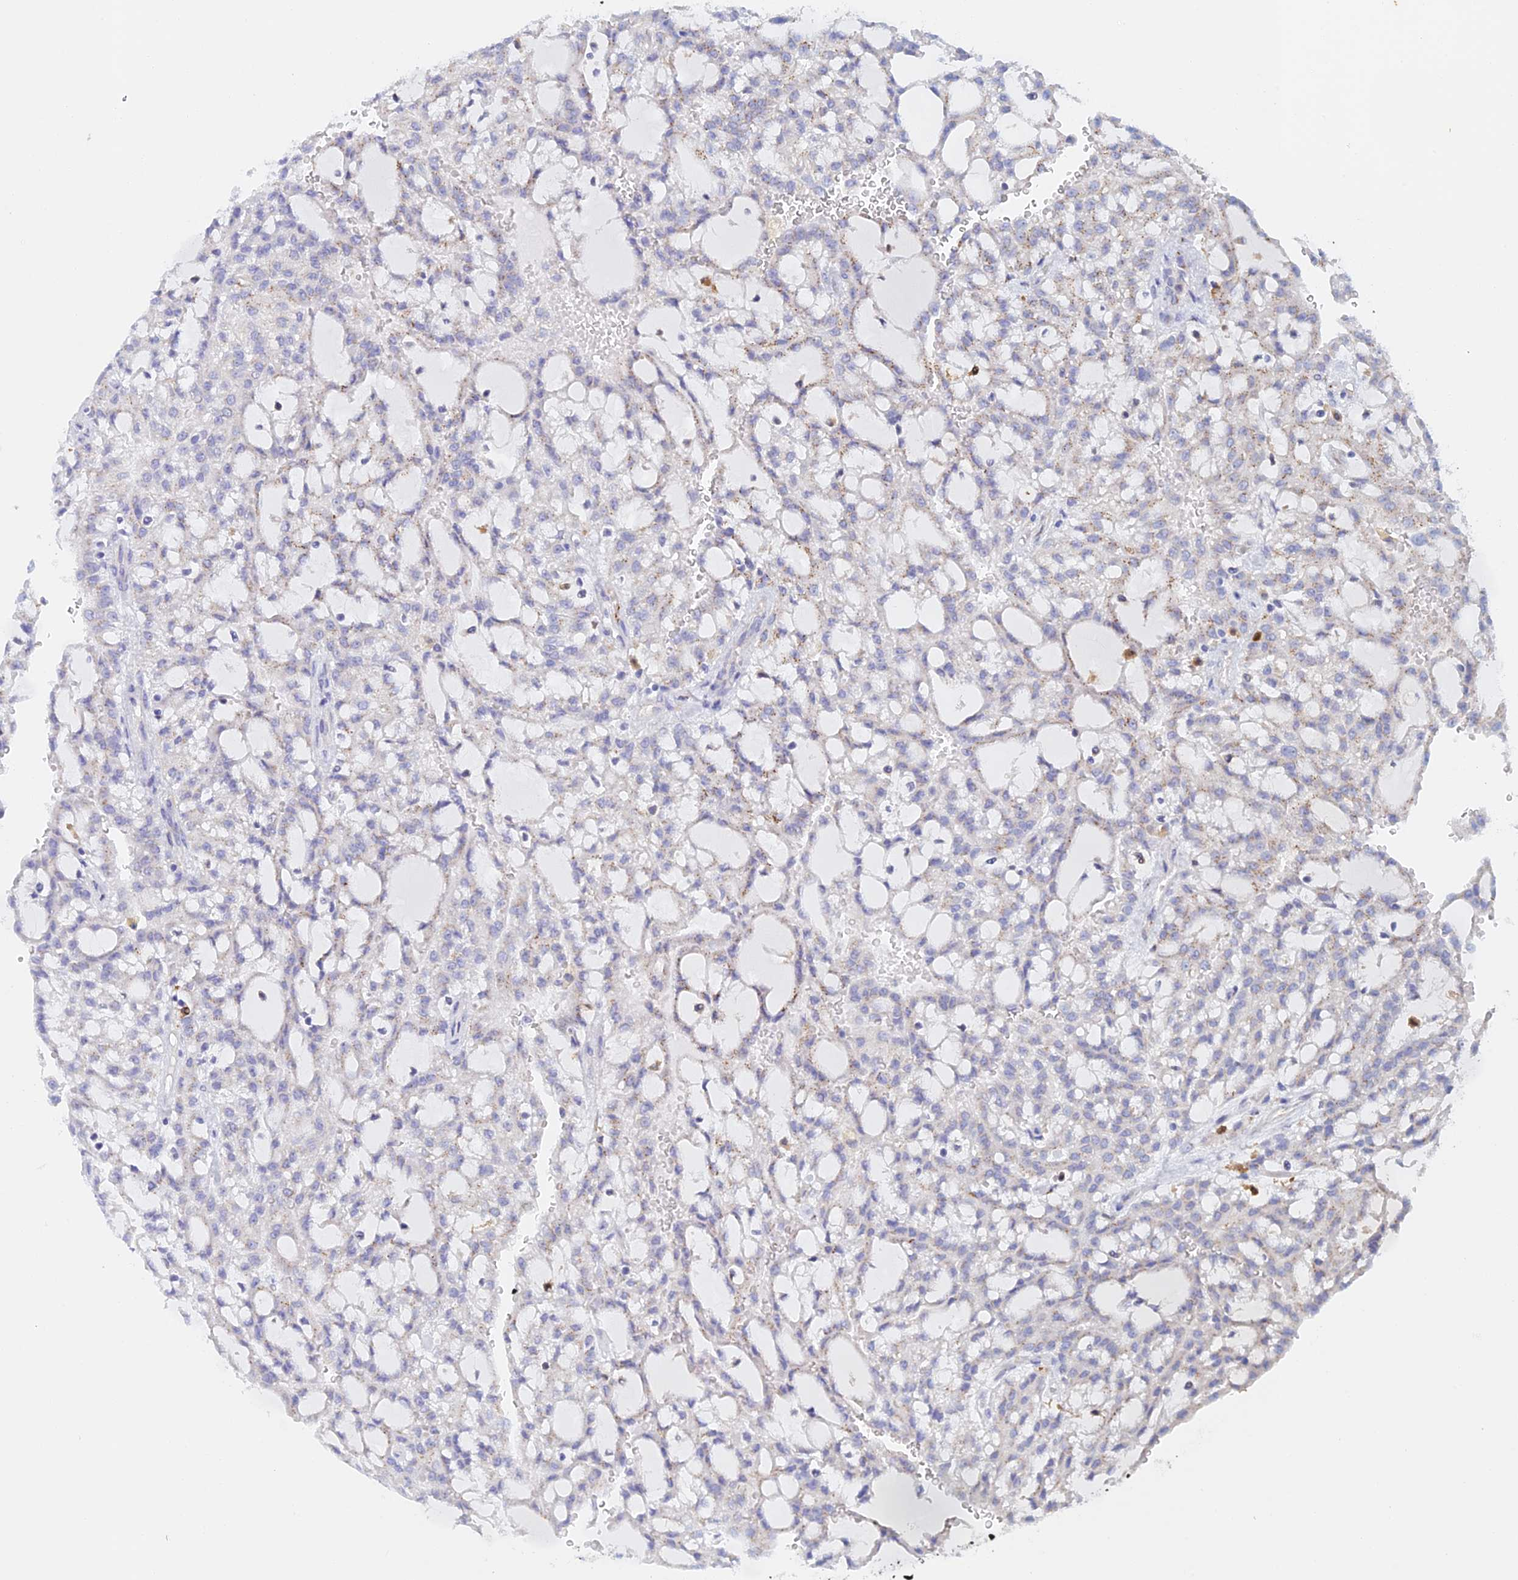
{"staining": {"intensity": "negative", "quantity": "none", "location": "none"}, "tissue": "renal cancer", "cell_type": "Tumor cells", "image_type": "cancer", "snomed": [{"axis": "morphology", "description": "Adenocarcinoma, NOS"}, {"axis": "topography", "description": "Kidney"}], "caption": "Immunohistochemistry histopathology image of adenocarcinoma (renal) stained for a protein (brown), which reveals no staining in tumor cells.", "gene": "SLC24A3", "patient": {"sex": "male", "age": 63}}